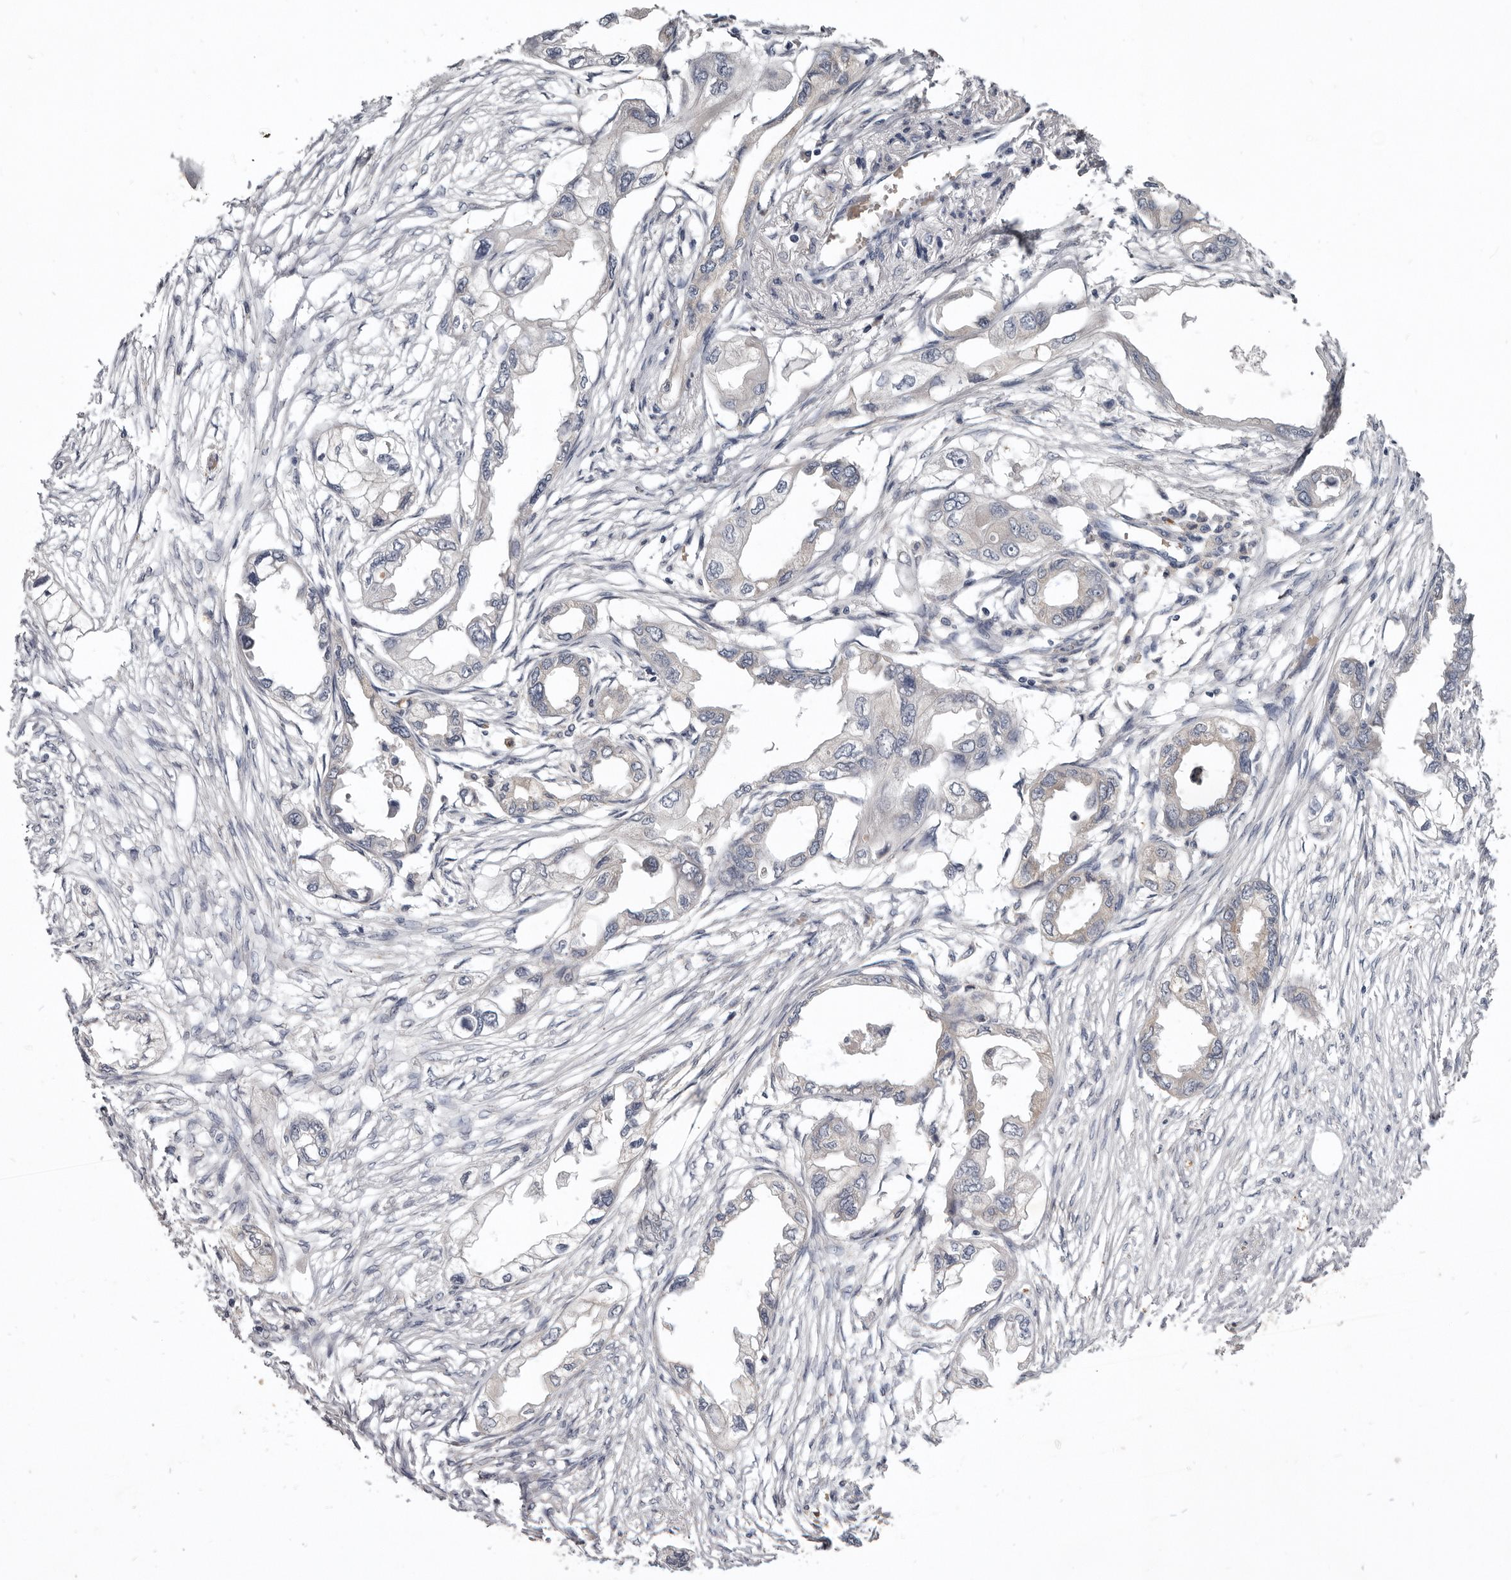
{"staining": {"intensity": "negative", "quantity": "none", "location": "none"}, "tissue": "endometrial cancer", "cell_type": "Tumor cells", "image_type": "cancer", "snomed": [{"axis": "morphology", "description": "Adenocarcinoma, NOS"}, {"axis": "morphology", "description": "Adenocarcinoma, metastatic, NOS"}, {"axis": "topography", "description": "Adipose tissue"}, {"axis": "topography", "description": "Endometrium"}], "caption": "Micrograph shows no protein expression in tumor cells of endometrial metastatic adenocarcinoma tissue. The staining was performed using DAB to visualize the protein expression in brown, while the nuclei were stained in blue with hematoxylin (Magnification: 20x).", "gene": "NENF", "patient": {"sex": "female", "age": 67}}